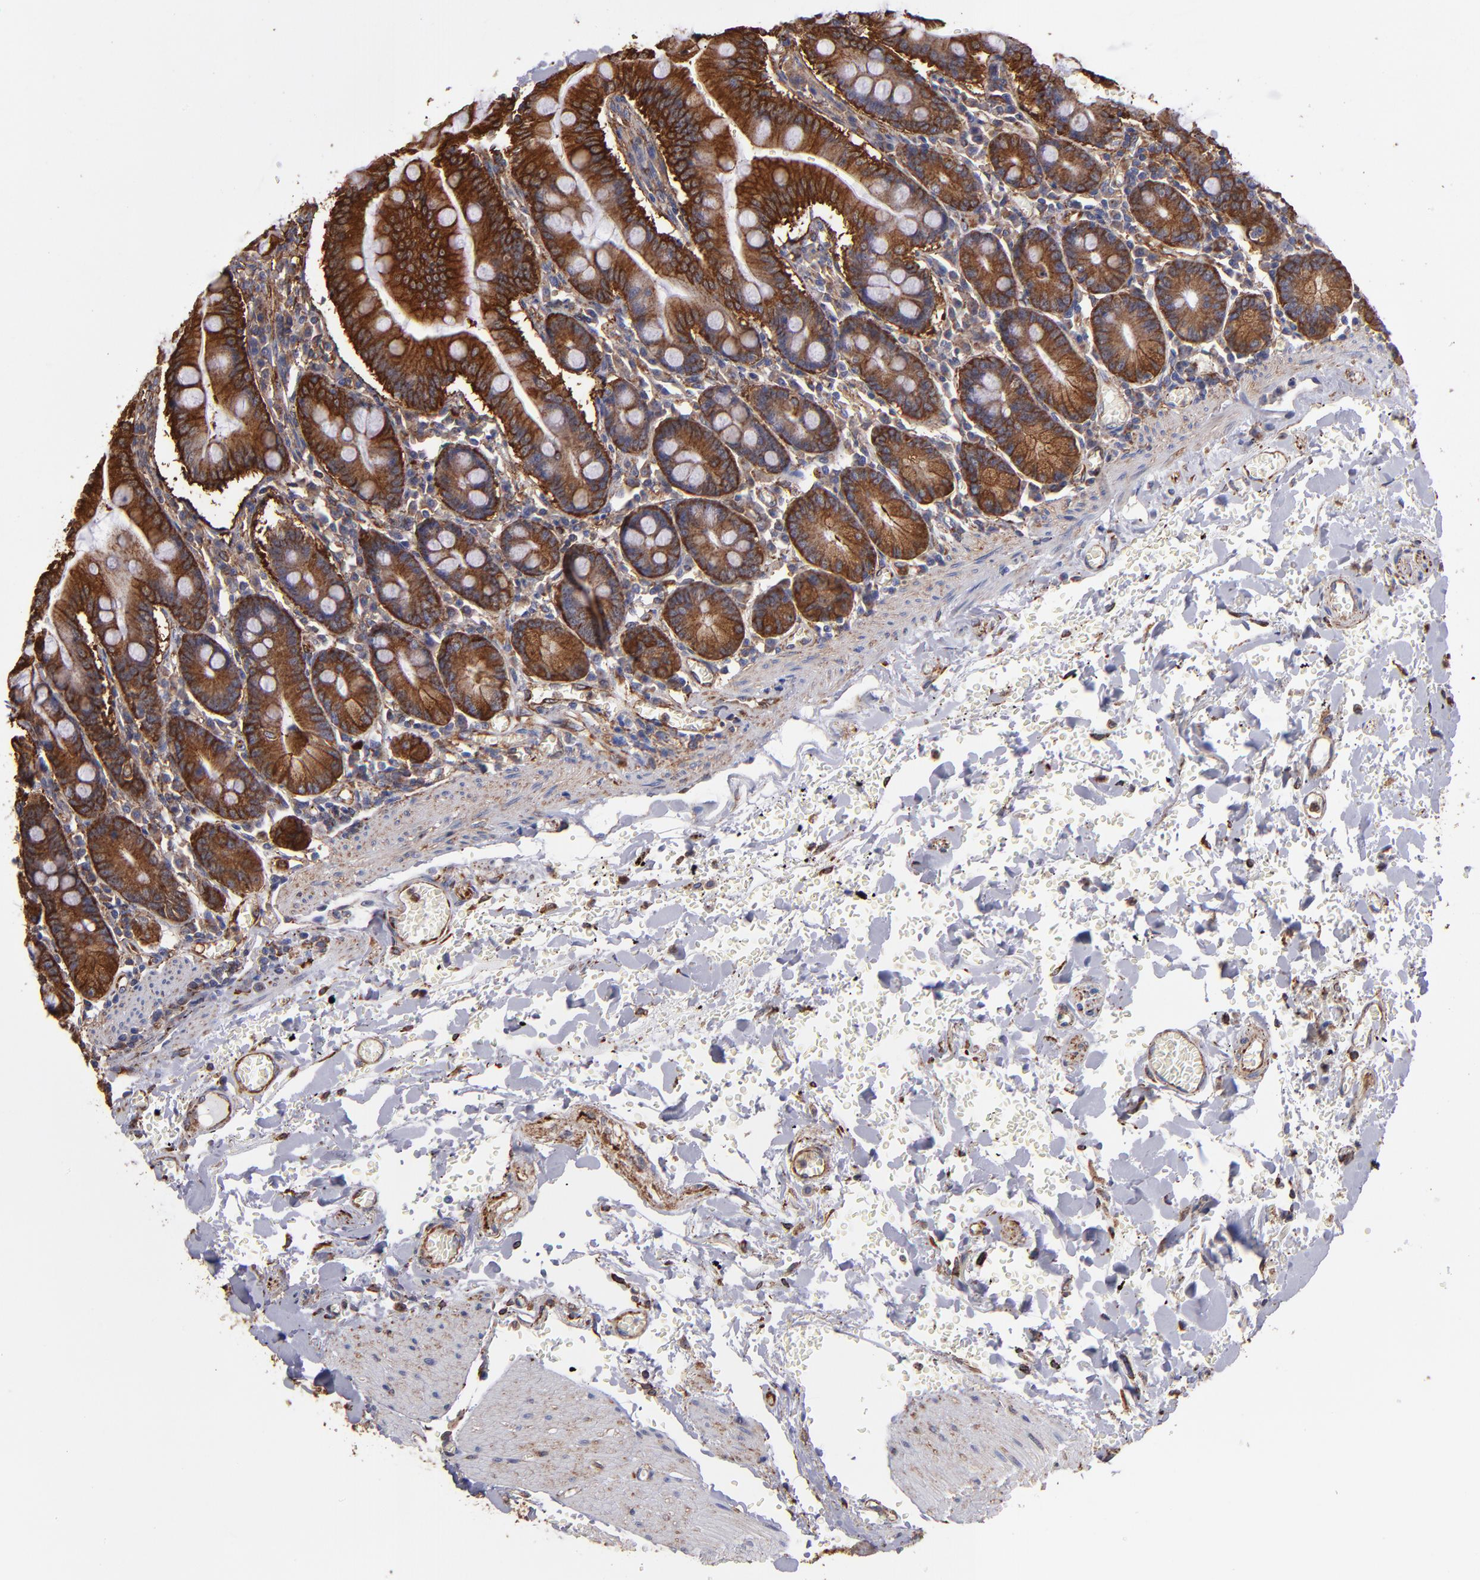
{"staining": {"intensity": "strong", "quantity": ">75%", "location": "cytoplasmic/membranous"}, "tissue": "small intestine", "cell_type": "Glandular cells", "image_type": "normal", "snomed": [{"axis": "morphology", "description": "Normal tissue, NOS"}, {"axis": "topography", "description": "Small intestine"}], "caption": "DAB (3,3'-diaminobenzidine) immunohistochemical staining of benign human small intestine demonstrates strong cytoplasmic/membranous protein positivity in approximately >75% of glandular cells.", "gene": "MVP", "patient": {"sex": "male", "age": 71}}